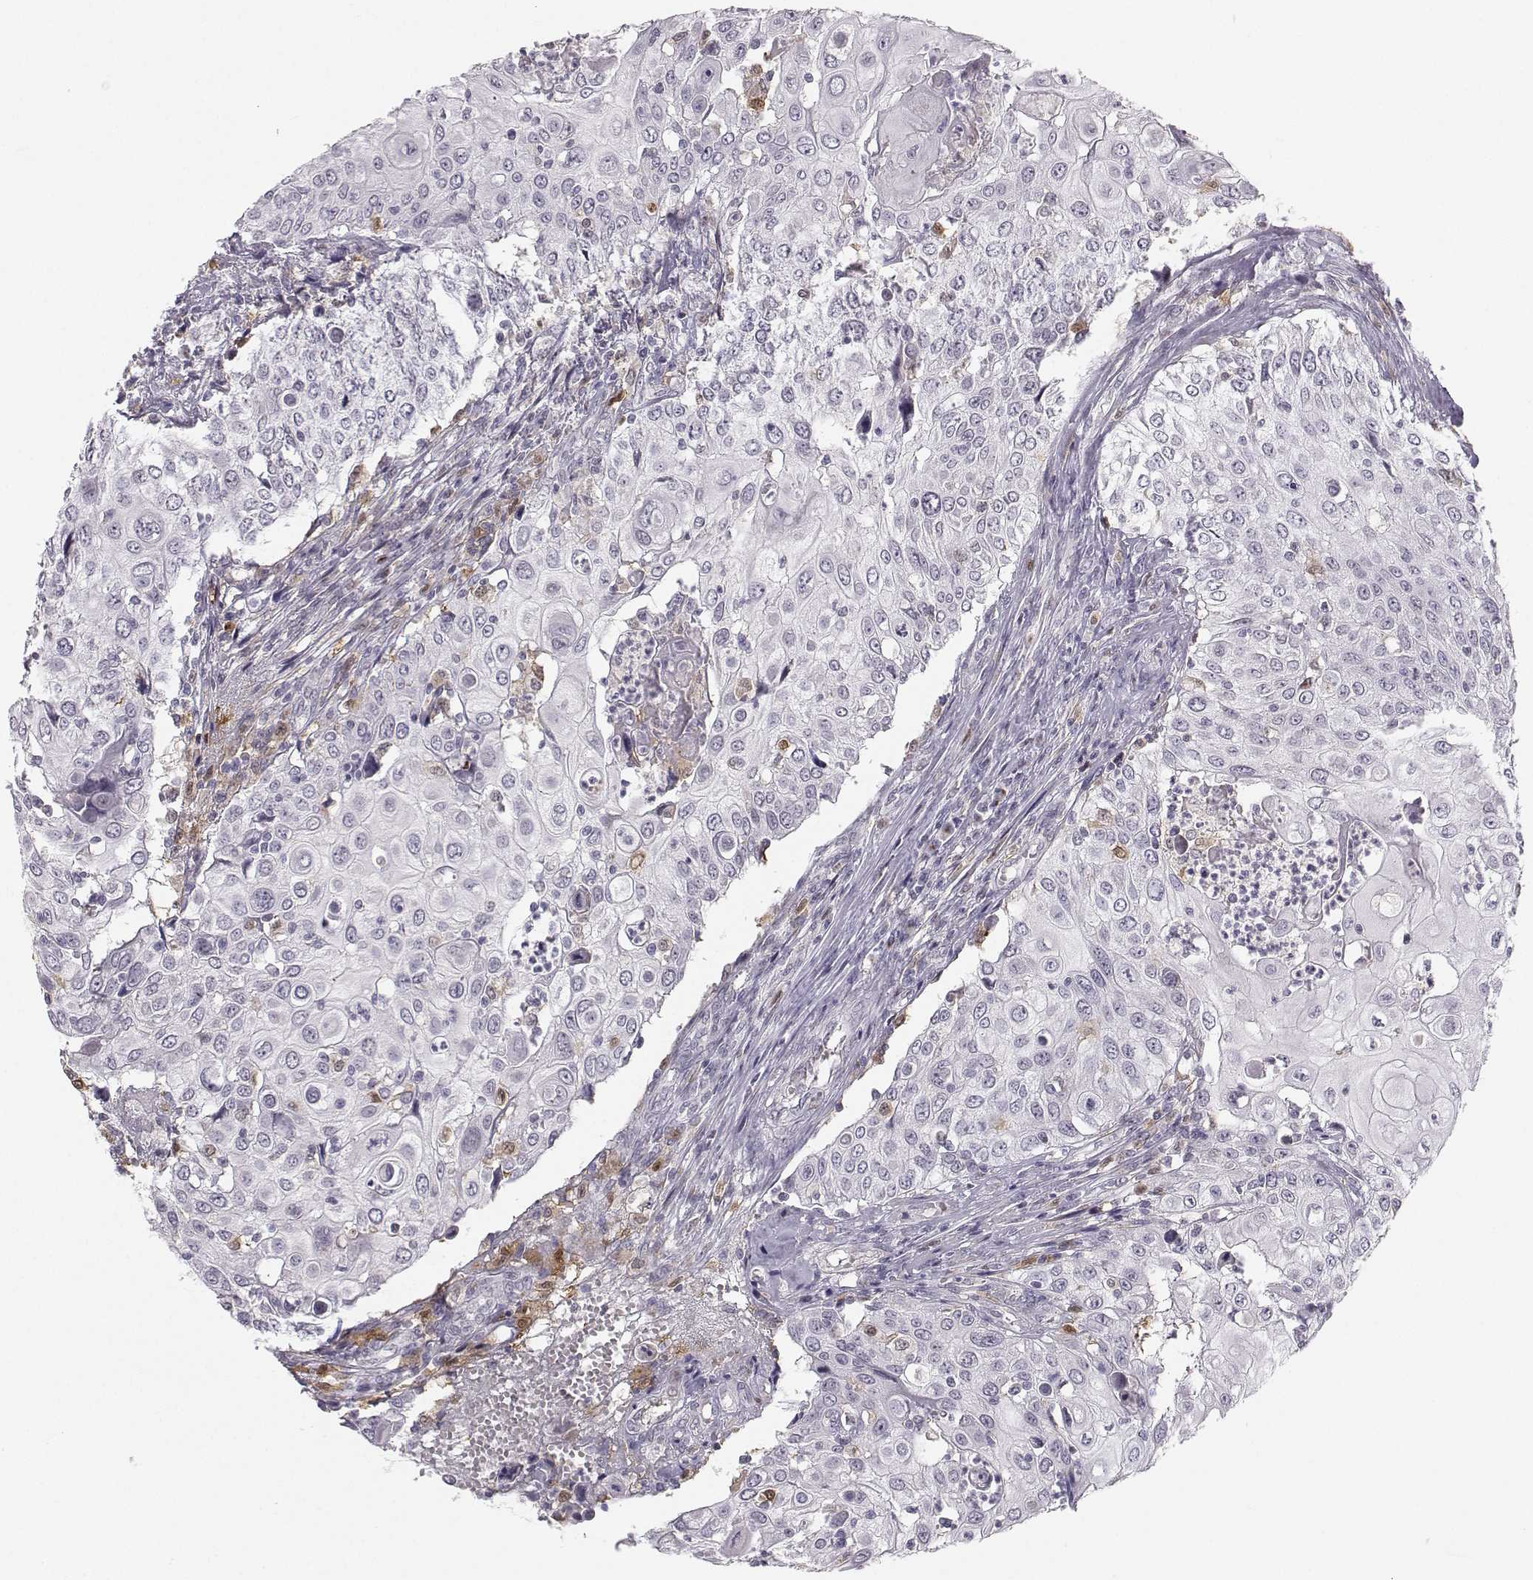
{"staining": {"intensity": "negative", "quantity": "none", "location": "none"}, "tissue": "urothelial cancer", "cell_type": "Tumor cells", "image_type": "cancer", "snomed": [{"axis": "morphology", "description": "Urothelial carcinoma, High grade"}, {"axis": "topography", "description": "Urinary bladder"}], "caption": "High magnification brightfield microscopy of high-grade urothelial carcinoma stained with DAB (brown) and counterstained with hematoxylin (blue): tumor cells show no significant positivity. (Immunohistochemistry (ihc), brightfield microscopy, high magnification).", "gene": "HTR7", "patient": {"sex": "female", "age": 79}}